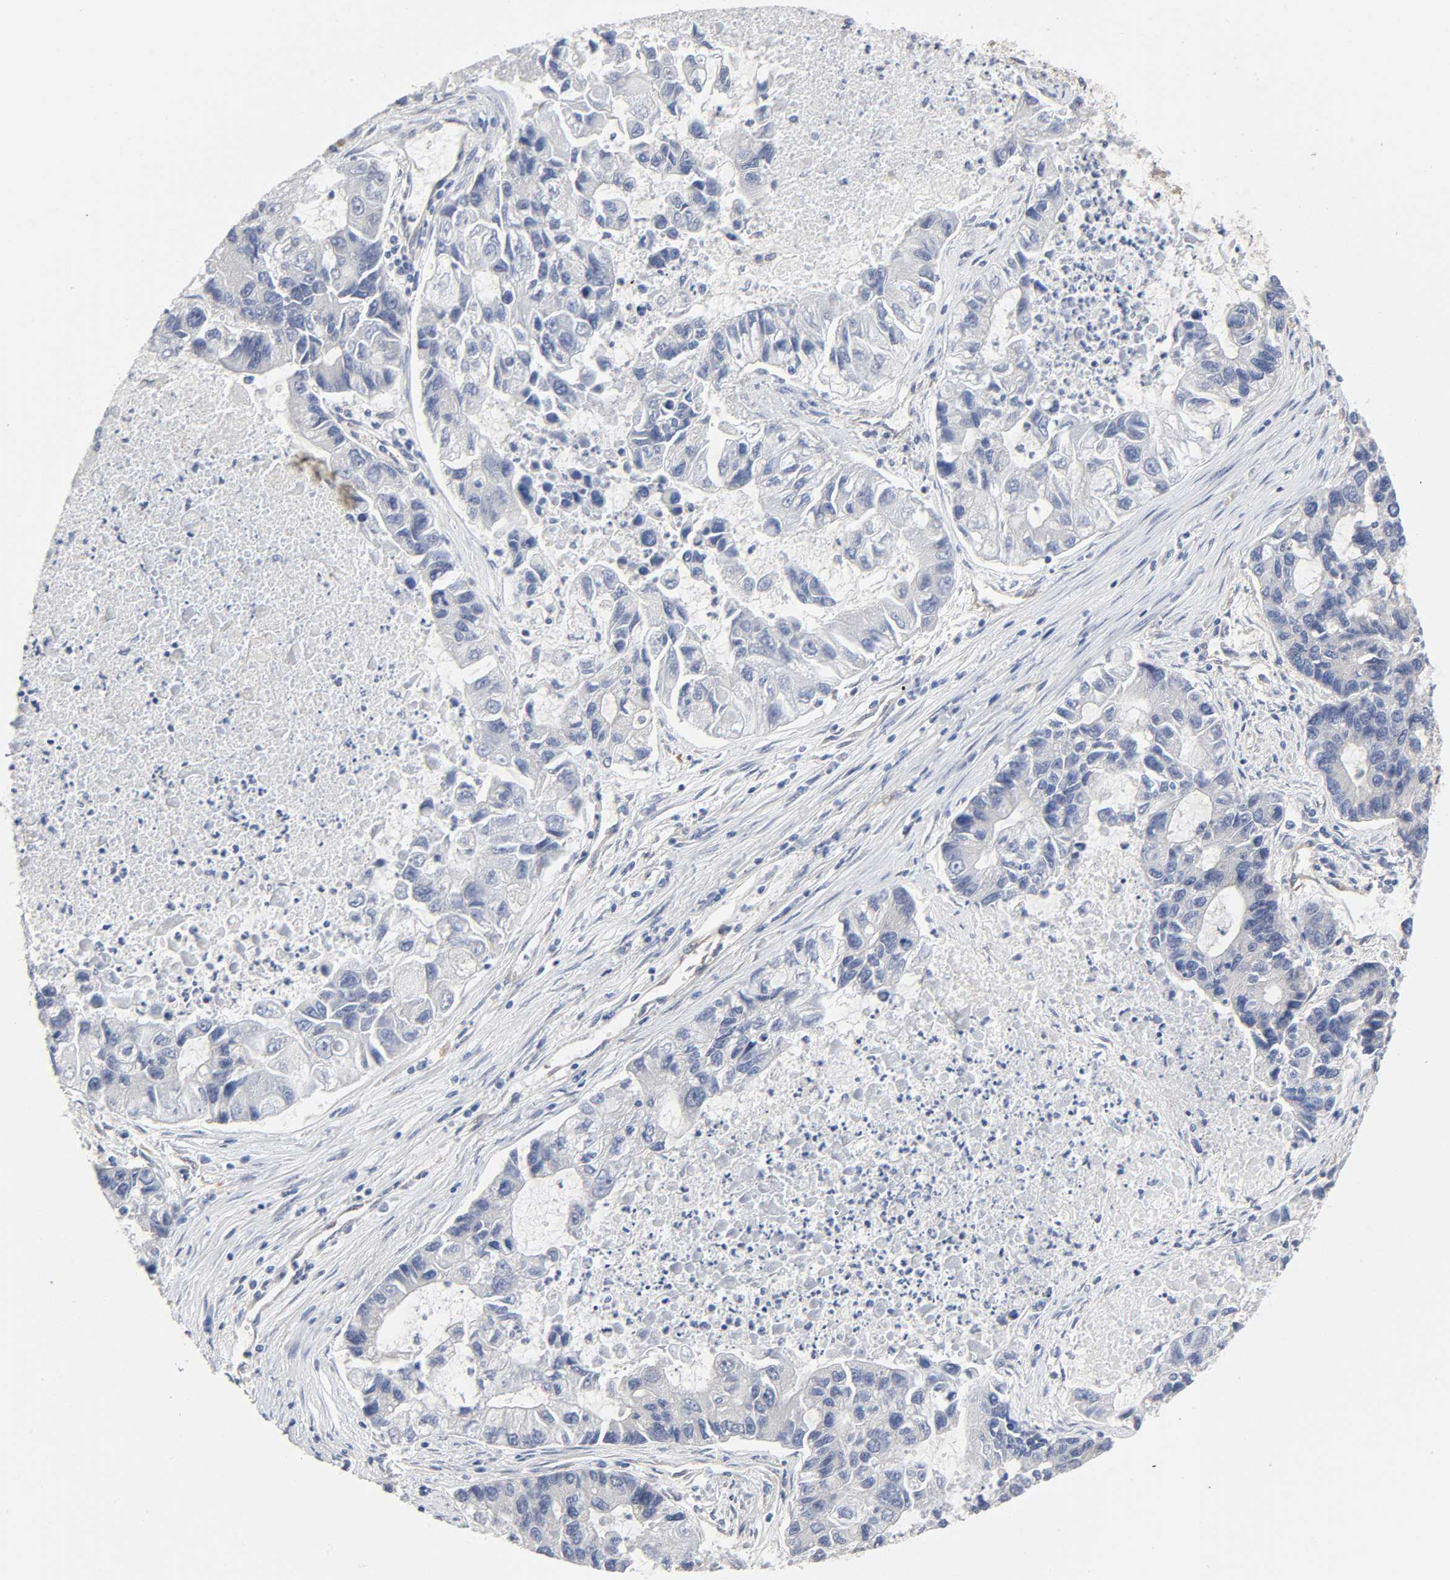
{"staining": {"intensity": "negative", "quantity": "none", "location": "none"}, "tissue": "lung cancer", "cell_type": "Tumor cells", "image_type": "cancer", "snomed": [{"axis": "morphology", "description": "Adenocarcinoma, NOS"}, {"axis": "topography", "description": "Lung"}], "caption": "Tumor cells show no significant protein expression in lung cancer (adenocarcinoma).", "gene": "RAB13", "patient": {"sex": "female", "age": 51}}